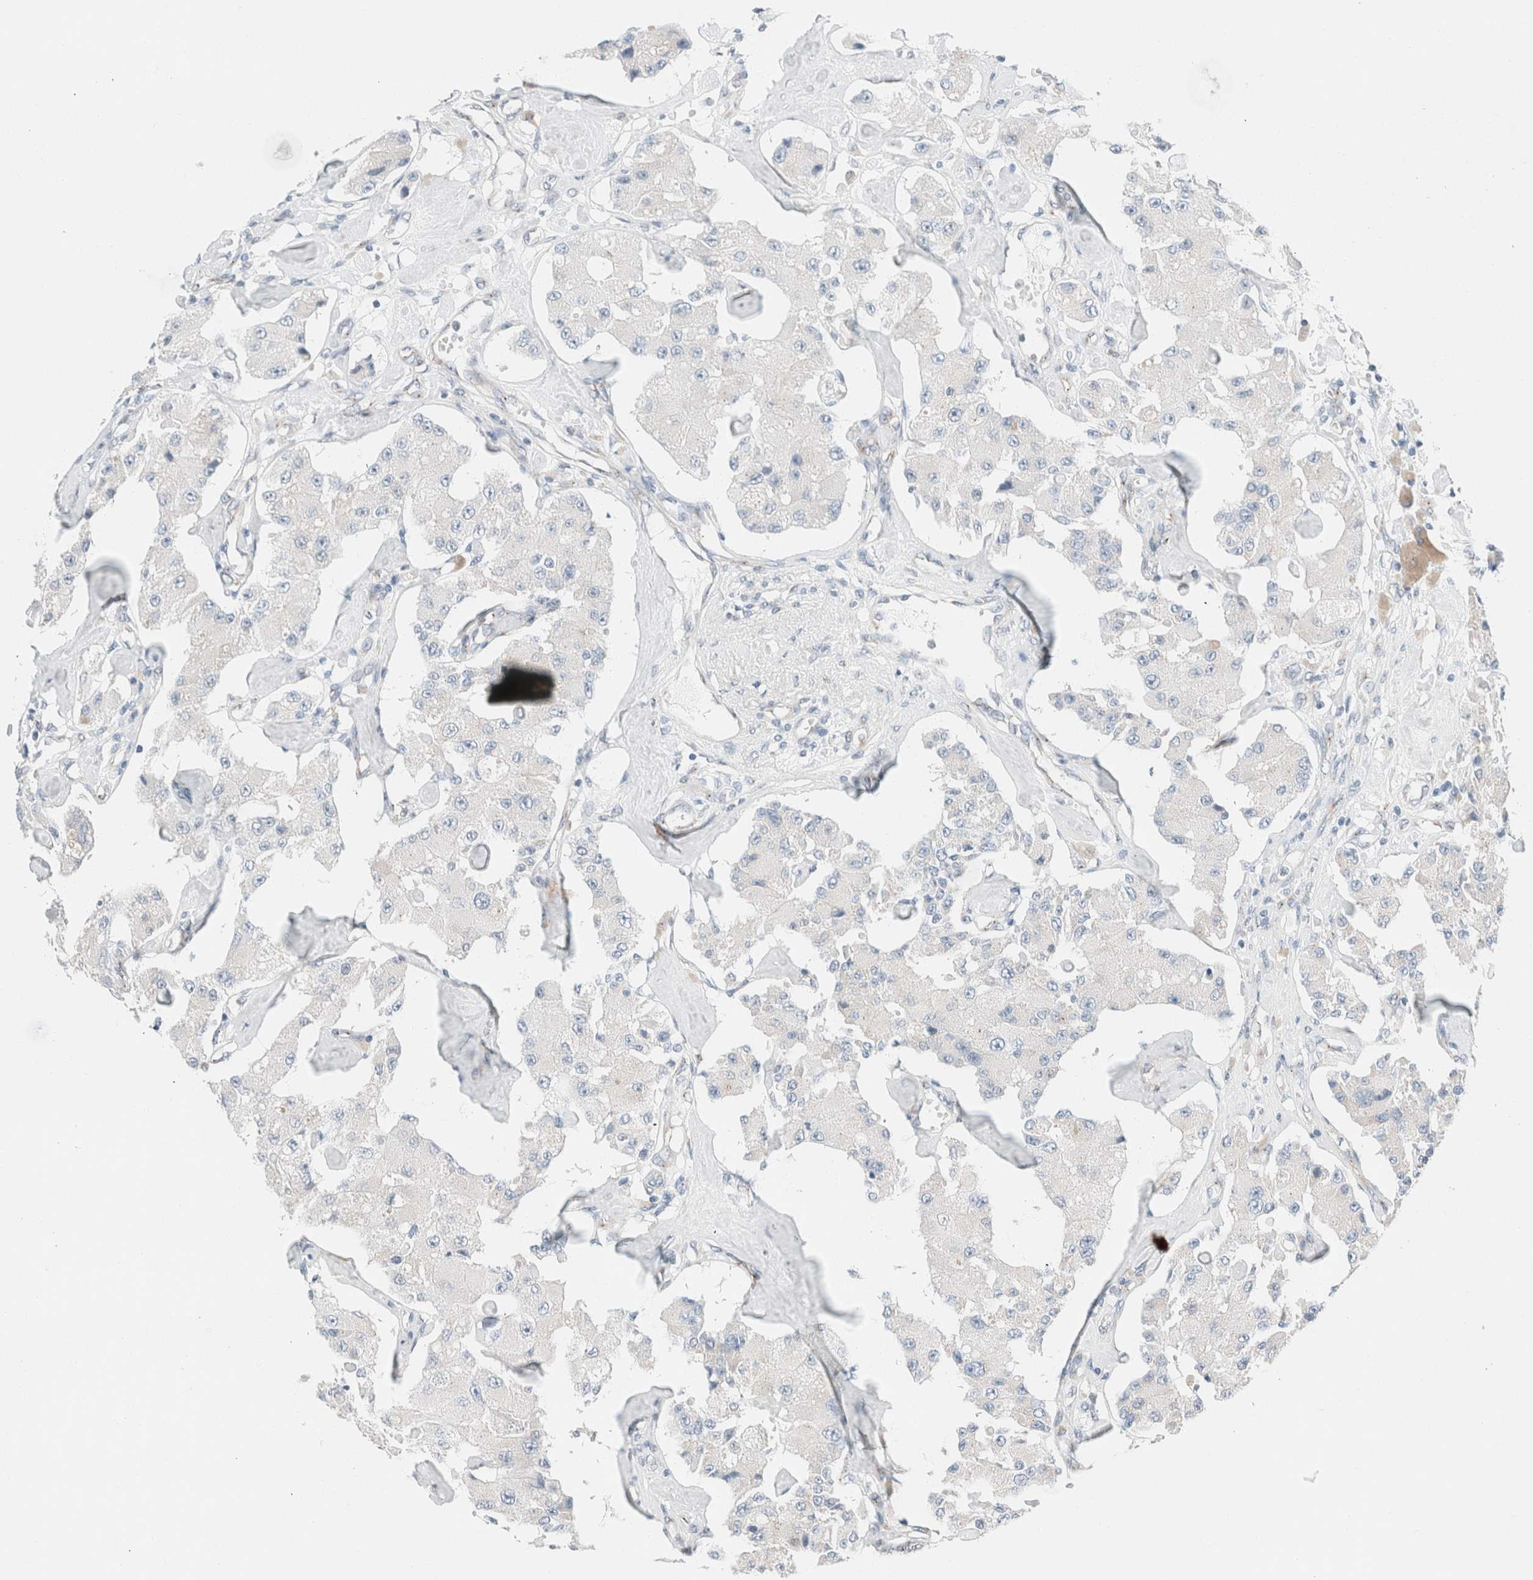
{"staining": {"intensity": "negative", "quantity": "none", "location": "none"}, "tissue": "carcinoid", "cell_type": "Tumor cells", "image_type": "cancer", "snomed": [{"axis": "morphology", "description": "Carcinoid, malignant, NOS"}, {"axis": "topography", "description": "Pancreas"}], "caption": "Immunohistochemical staining of carcinoid shows no significant staining in tumor cells. (Brightfield microscopy of DAB (3,3'-diaminobenzidine) immunohistochemistry (IHC) at high magnification).", "gene": "CASC3", "patient": {"sex": "male", "age": 41}}